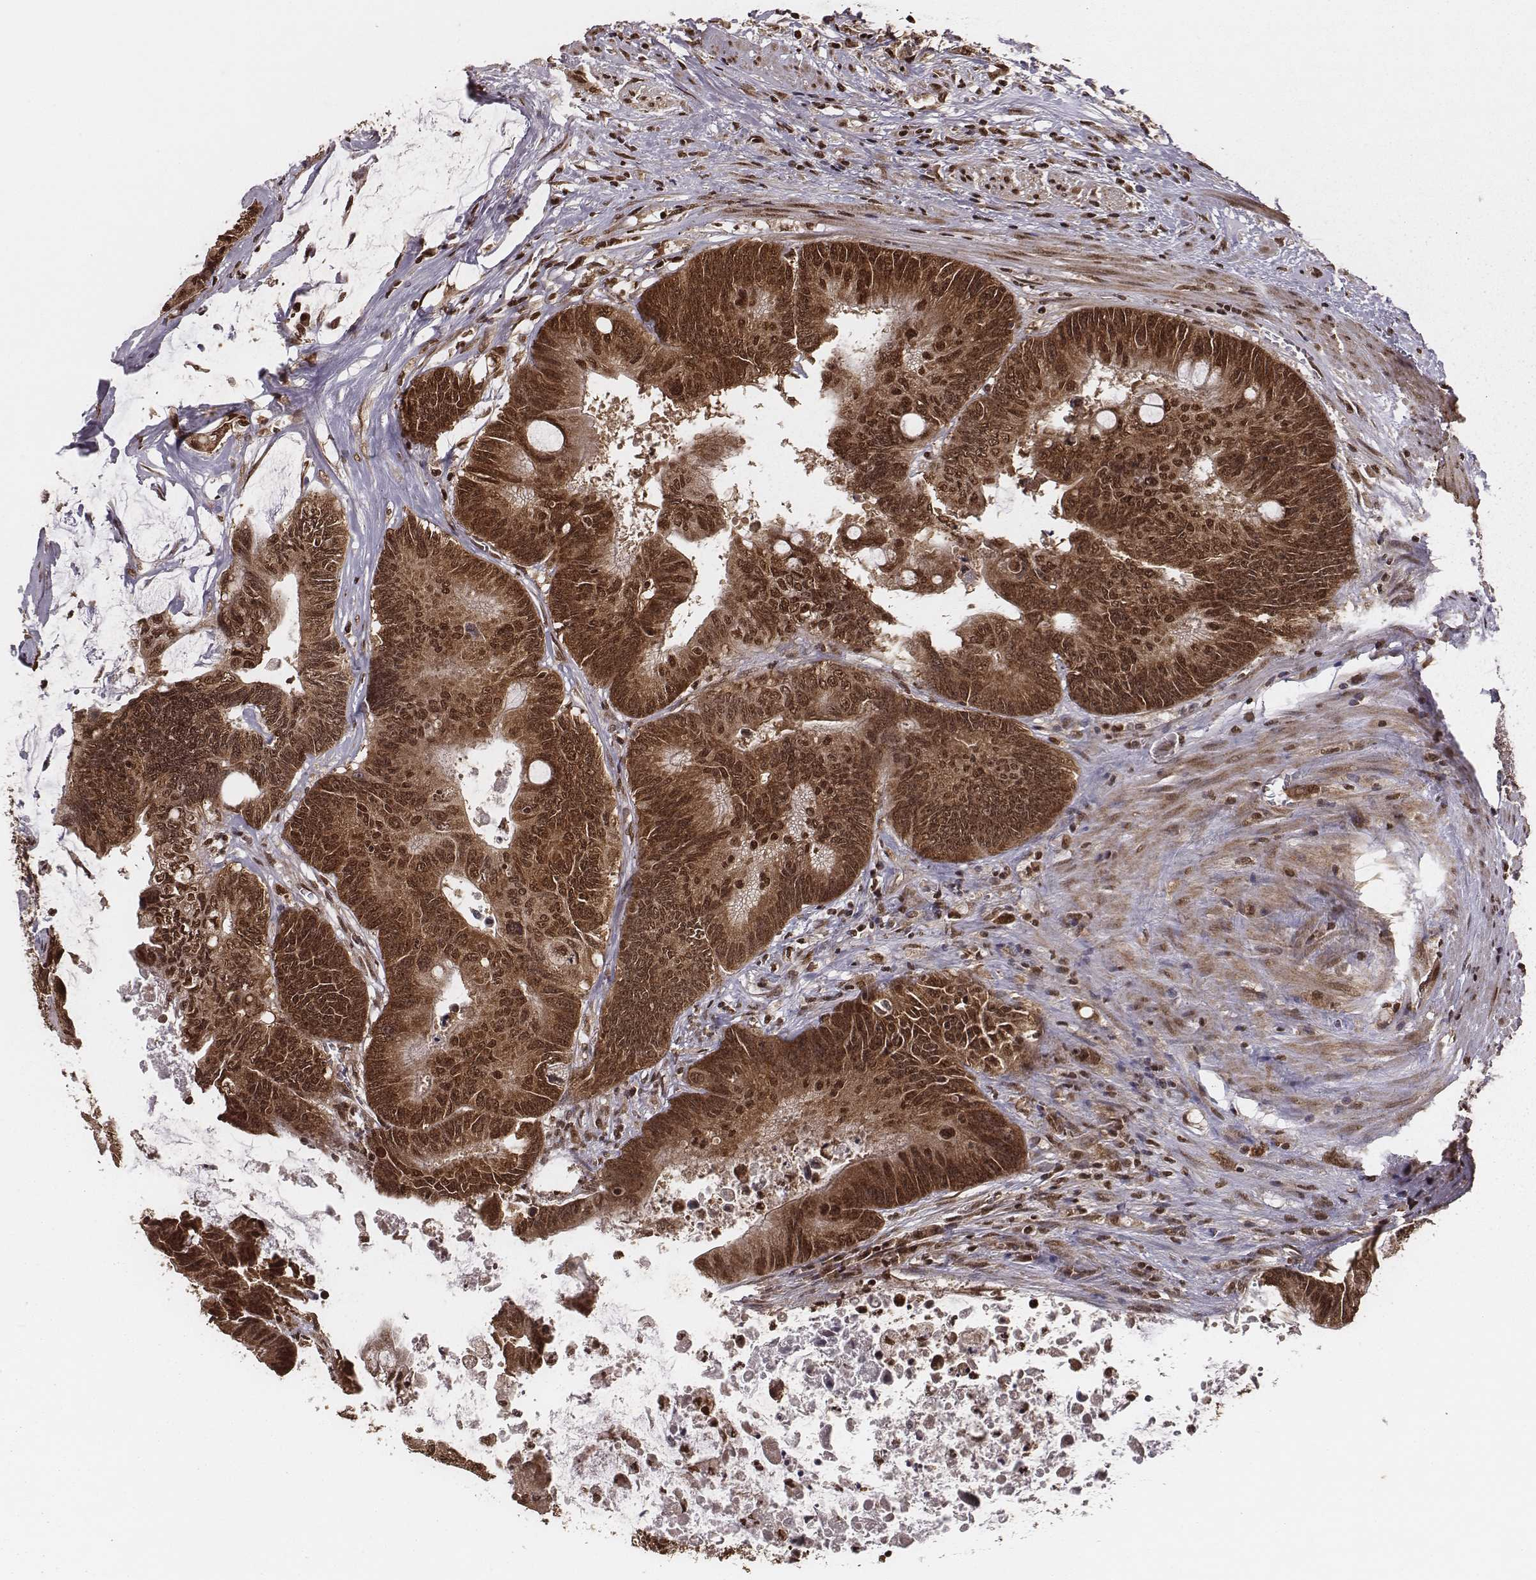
{"staining": {"intensity": "strong", "quantity": ">75%", "location": "cytoplasmic/membranous,nuclear"}, "tissue": "colorectal cancer", "cell_type": "Tumor cells", "image_type": "cancer", "snomed": [{"axis": "morphology", "description": "Adenocarcinoma, NOS"}, {"axis": "topography", "description": "Rectum"}], "caption": "Adenocarcinoma (colorectal) was stained to show a protein in brown. There is high levels of strong cytoplasmic/membranous and nuclear staining in about >75% of tumor cells.", "gene": "NFX1", "patient": {"sex": "male", "age": 59}}